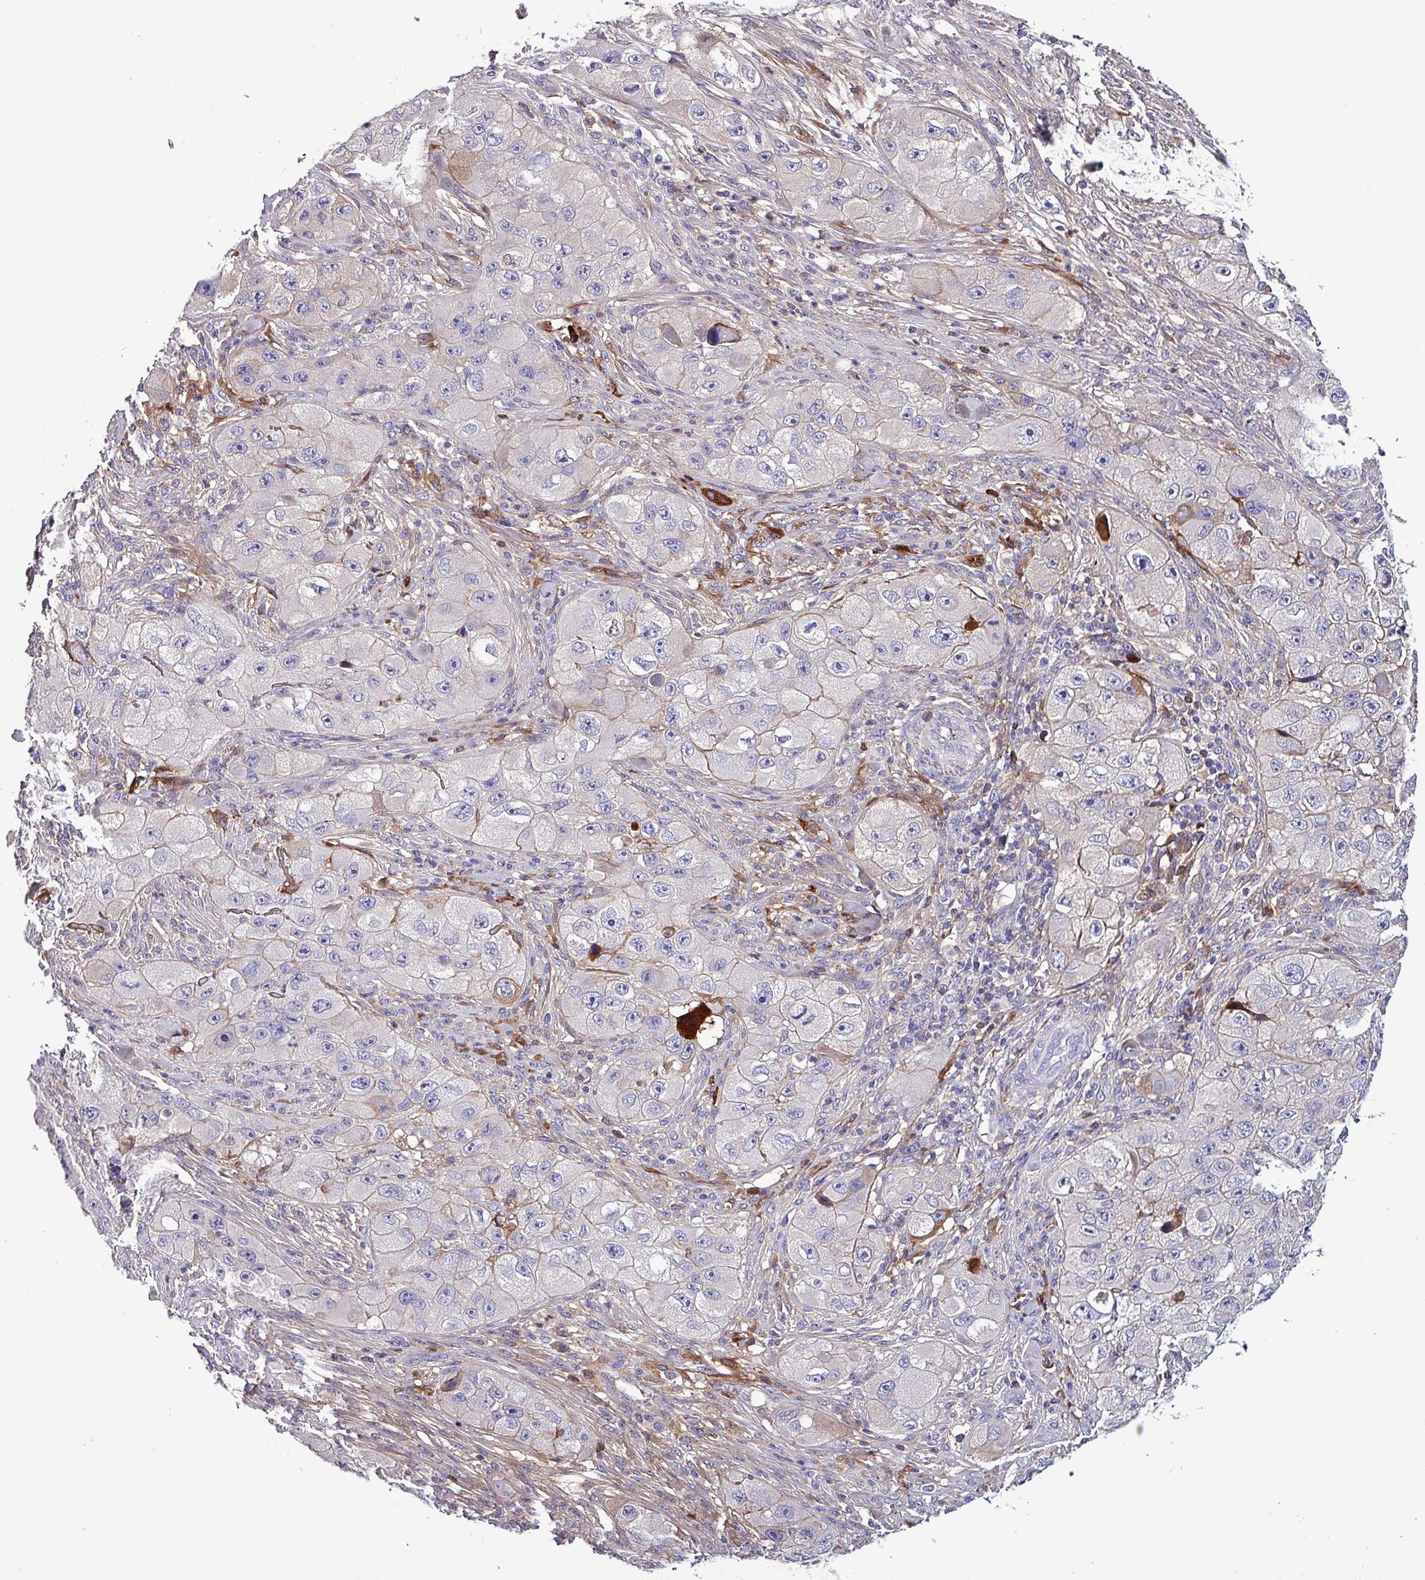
{"staining": {"intensity": "weak", "quantity": "<25%", "location": "cytoplasmic/membranous"}, "tissue": "skin cancer", "cell_type": "Tumor cells", "image_type": "cancer", "snomed": [{"axis": "morphology", "description": "Squamous cell carcinoma, NOS"}, {"axis": "topography", "description": "Skin"}, {"axis": "topography", "description": "Subcutis"}], "caption": "IHC of skin squamous cell carcinoma reveals no positivity in tumor cells. (DAB (3,3'-diaminobenzidine) IHC visualized using brightfield microscopy, high magnification).", "gene": "HP", "patient": {"sex": "male", "age": 73}}